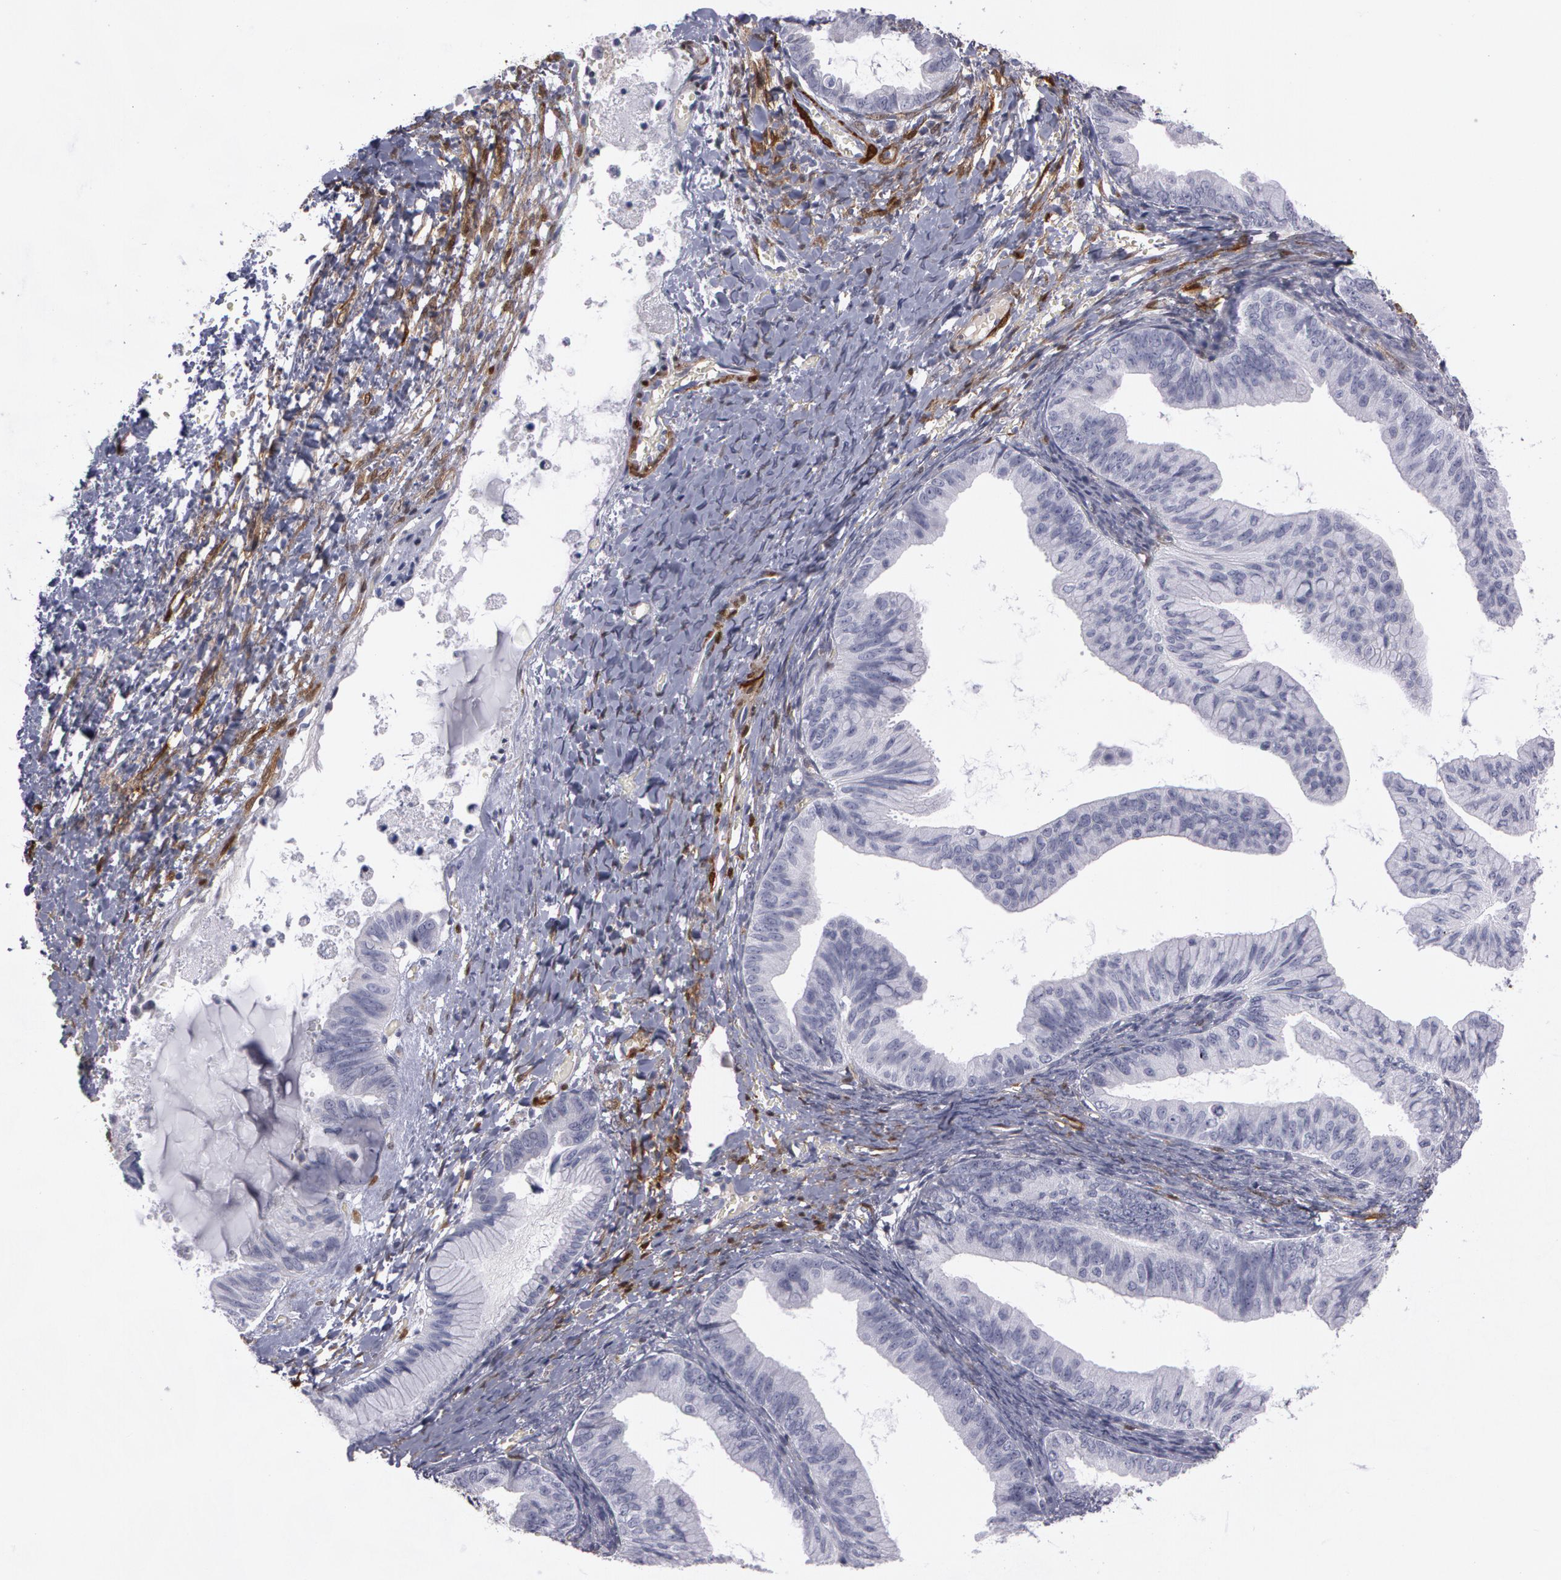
{"staining": {"intensity": "negative", "quantity": "none", "location": "none"}, "tissue": "ovarian cancer", "cell_type": "Tumor cells", "image_type": "cancer", "snomed": [{"axis": "morphology", "description": "Cystadenocarcinoma, mucinous, NOS"}, {"axis": "topography", "description": "Ovary"}], "caption": "Immunohistochemical staining of human ovarian cancer reveals no significant positivity in tumor cells.", "gene": "TAGLN", "patient": {"sex": "female", "age": 36}}